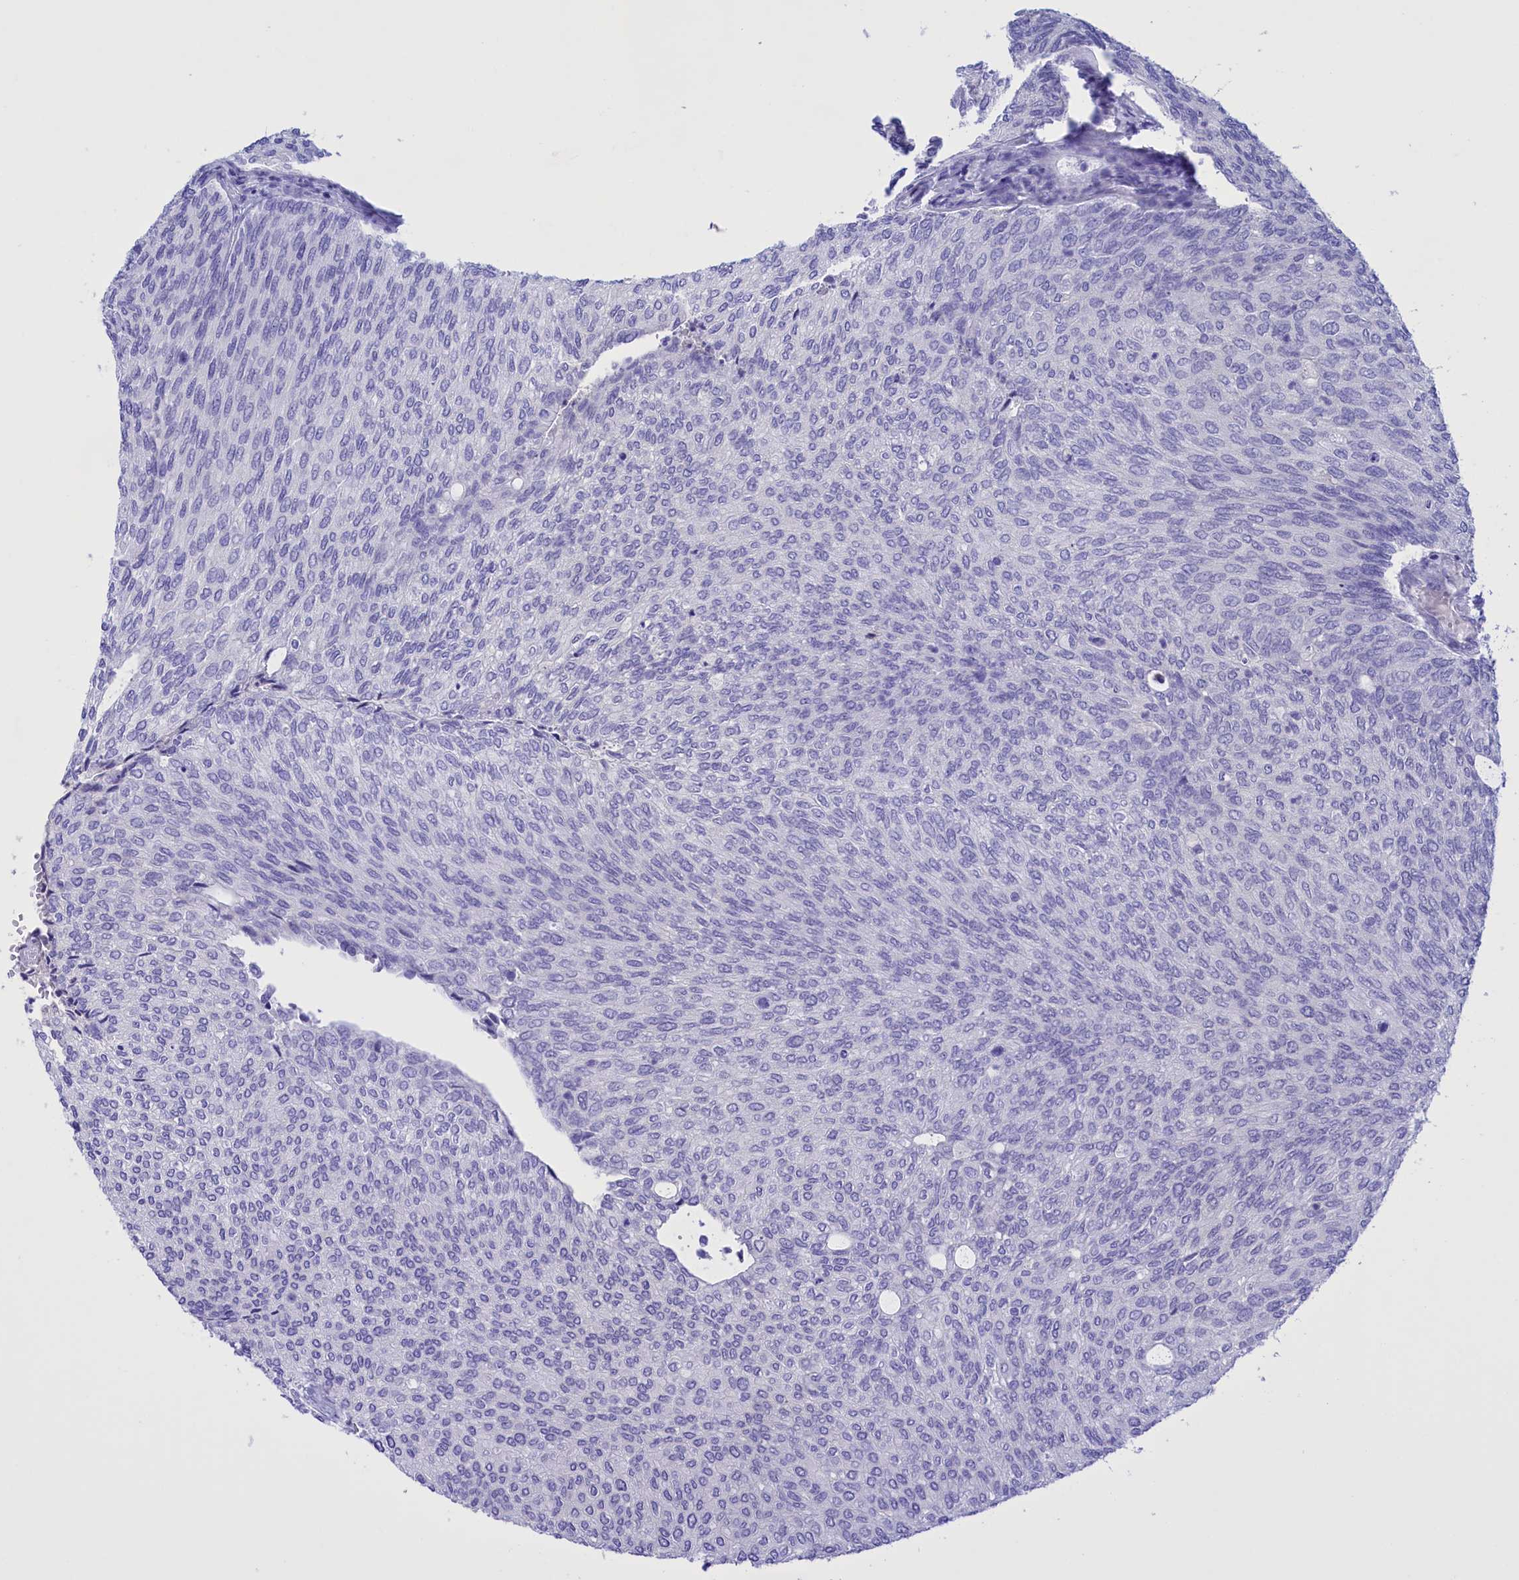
{"staining": {"intensity": "negative", "quantity": "none", "location": "none"}, "tissue": "urothelial cancer", "cell_type": "Tumor cells", "image_type": "cancer", "snomed": [{"axis": "morphology", "description": "Urothelial carcinoma, Low grade"}, {"axis": "topography", "description": "Urinary bladder"}], "caption": "The micrograph demonstrates no staining of tumor cells in urothelial carcinoma (low-grade). (DAB (3,3'-diaminobenzidine) immunohistochemistry with hematoxylin counter stain).", "gene": "PROK2", "patient": {"sex": "female", "age": 79}}